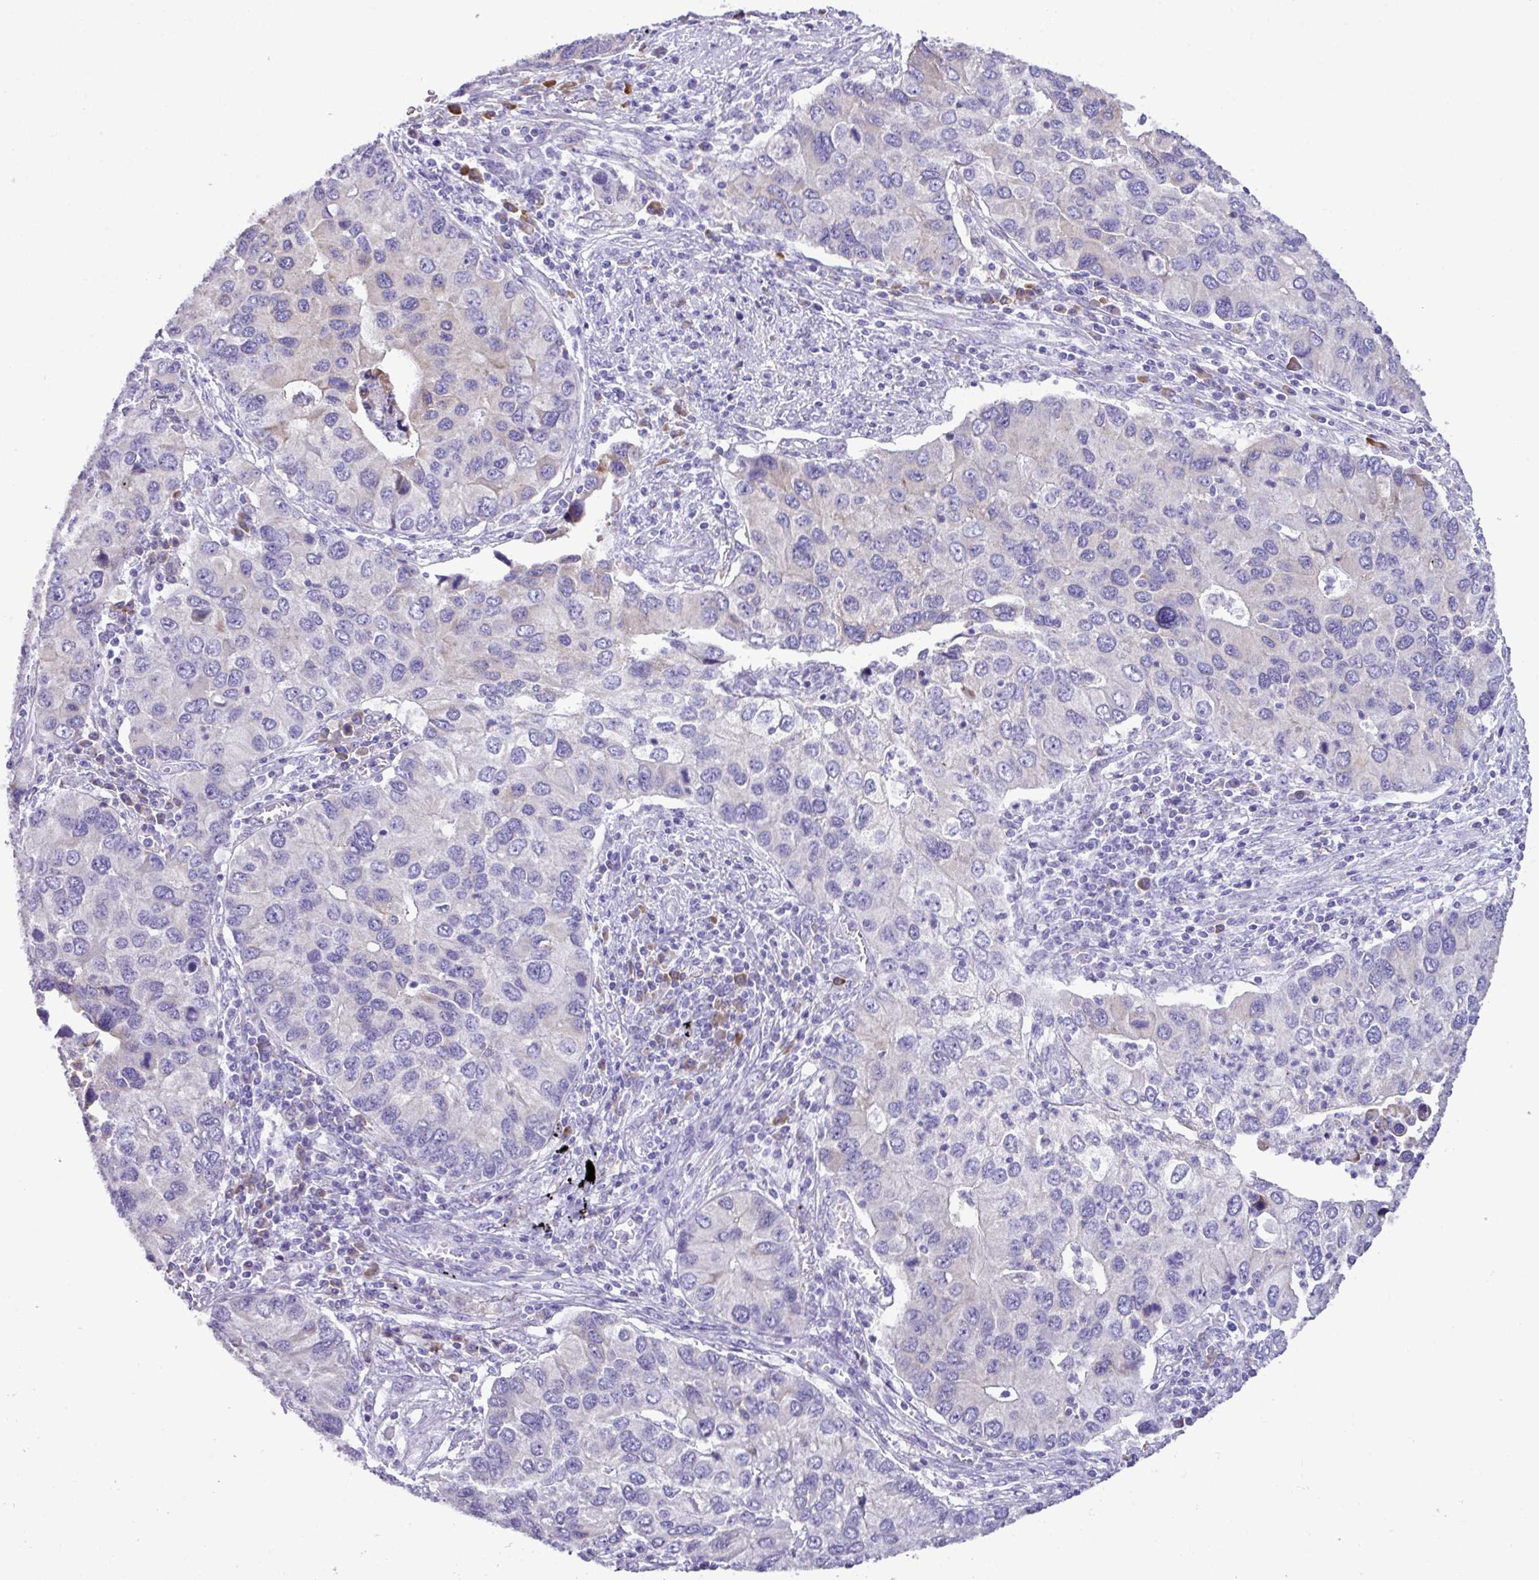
{"staining": {"intensity": "weak", "quantity": "<25%", "location": "cytoplasmic/membranous"}, "tissue": "lung cancer", "cell_type": "Tumor cells", "image_type": "cancer", "snomed": [{"axis": "morphology", "description": "Aneuploidy"}, {"axis": "morphology", "description": "Adenocarcinoma, NOS"}, {"axis": "topography", "description": "Lymph node"}, {"axis": "topography", "description": "Lung"}], "caption": "Immunohistochemistry histopathology image of lung cancer stained for a protein (brown), which exhibits no expression in tumor cells.", "gene": "RGS21", "patient": {"sex": "female", "age": 74}}